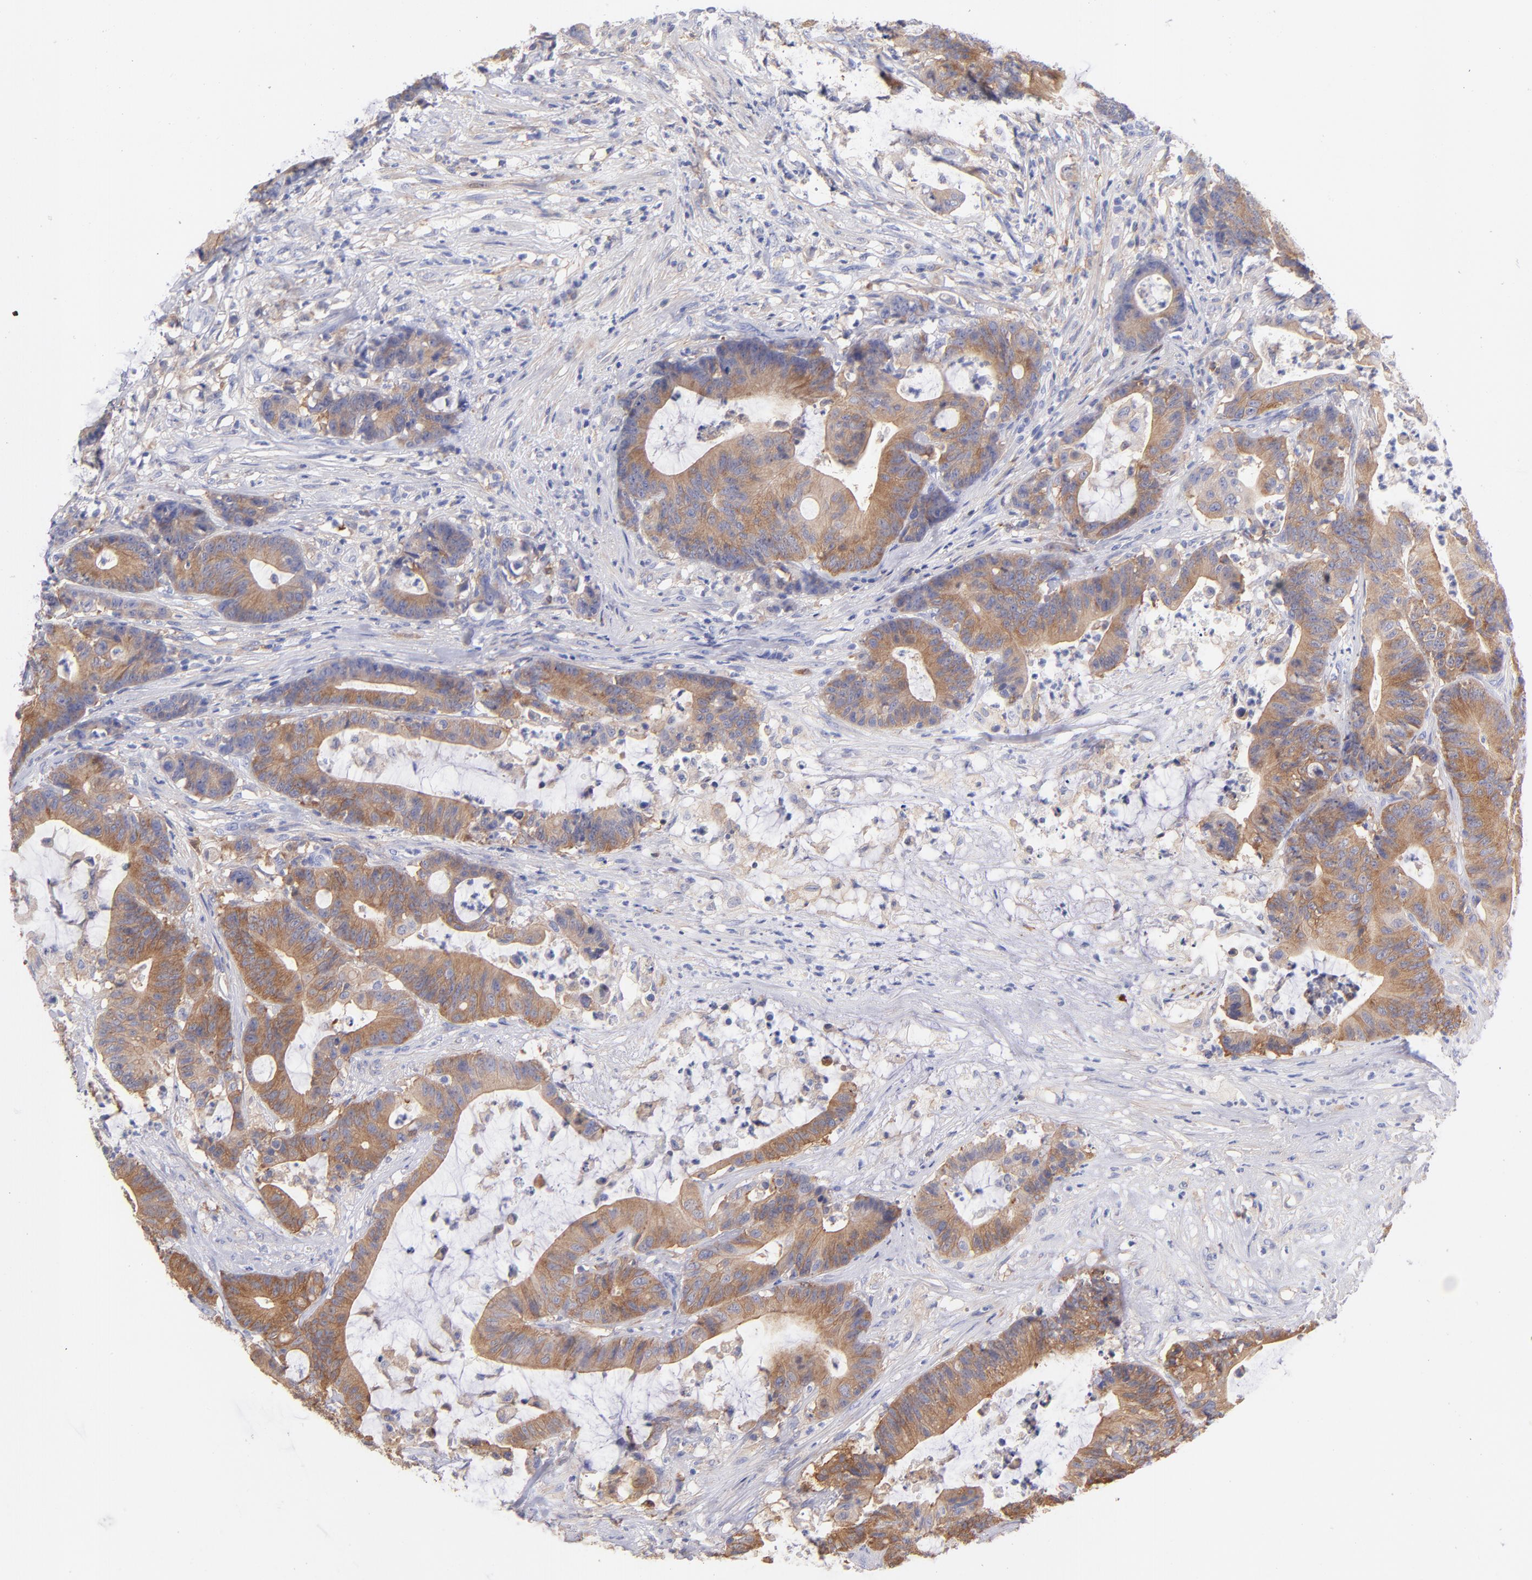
{"staining": {"intensity": "moderate", "quantity": ">75%", "location": "cytoplasmic/membranous"}, "tissue": "colorectal cancer", "cell_type": "Tumor cells", "image_type": "cancer", "snomed": [{"axis": "morphology", "description": "Adenocarcinoma, NOS"}, {"axis": "topography", "description": "Colon"}], "caption": "DAB immunohistochemical staining of human colorectal cancer demonstrates moderate cytoplasmic/membranous protein staining in approximately >75% of tumor cells.", "gene": "PRKCA", "patient": {"sex": "female", "age": 84}}